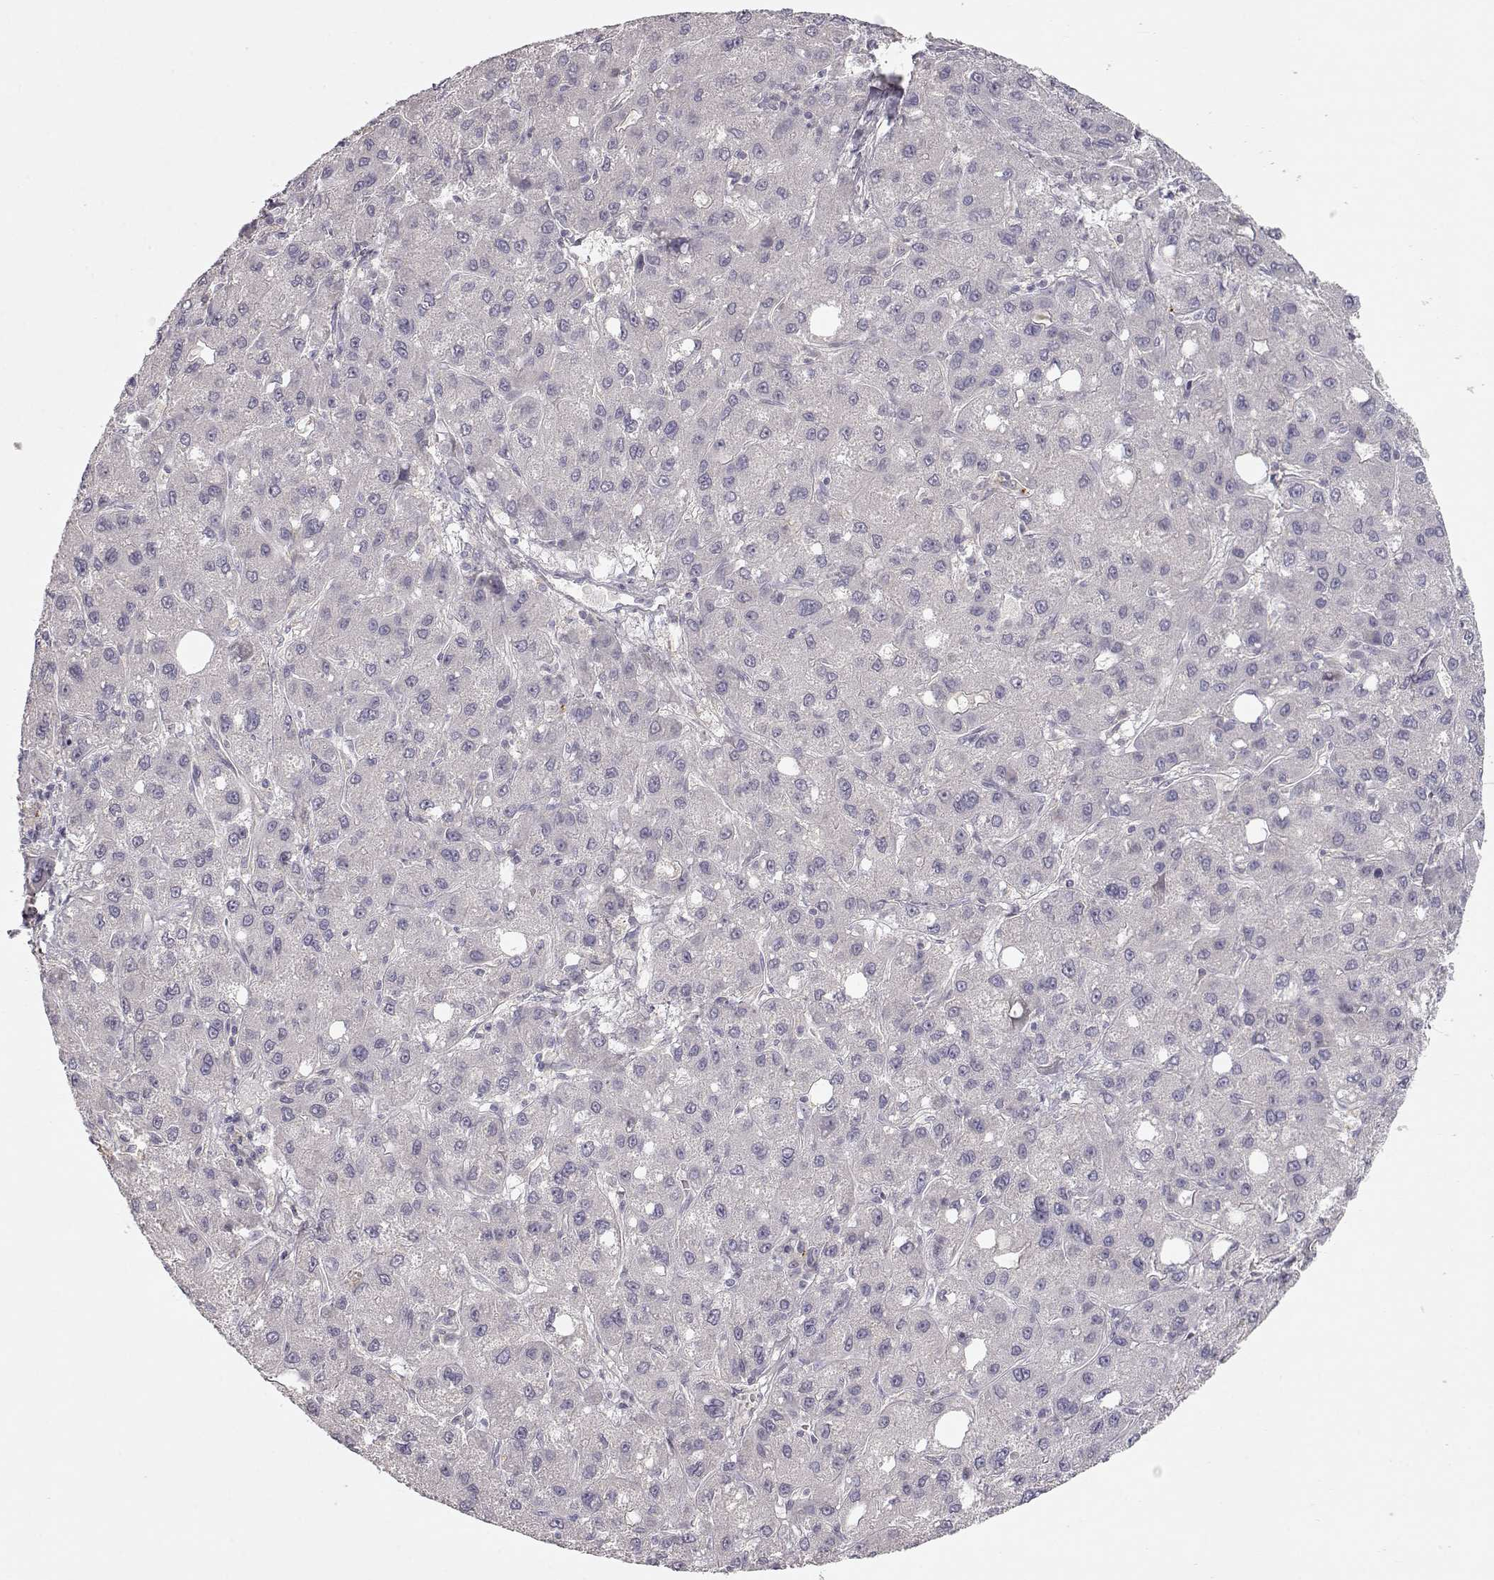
{"staining": {"intensity": "negative", "quantity": "none", "location": "none"}, "tissue": "liver cancer", "cell_type": "Tumor cells", "image_type": "cancer", "snomed": [{"axis": "morphology", "description": "Carcinoma, Hepatocellular, NOS"}, {"axis": "topography", "description": "Liver"}], "caption": "Human hepatocellular carcinoma (liver) stained for a protein using IHC exhibits no positivity in tumor cells.", "gene": "ARHGAP8", "patient": {"sex": "male", "age": 73}}